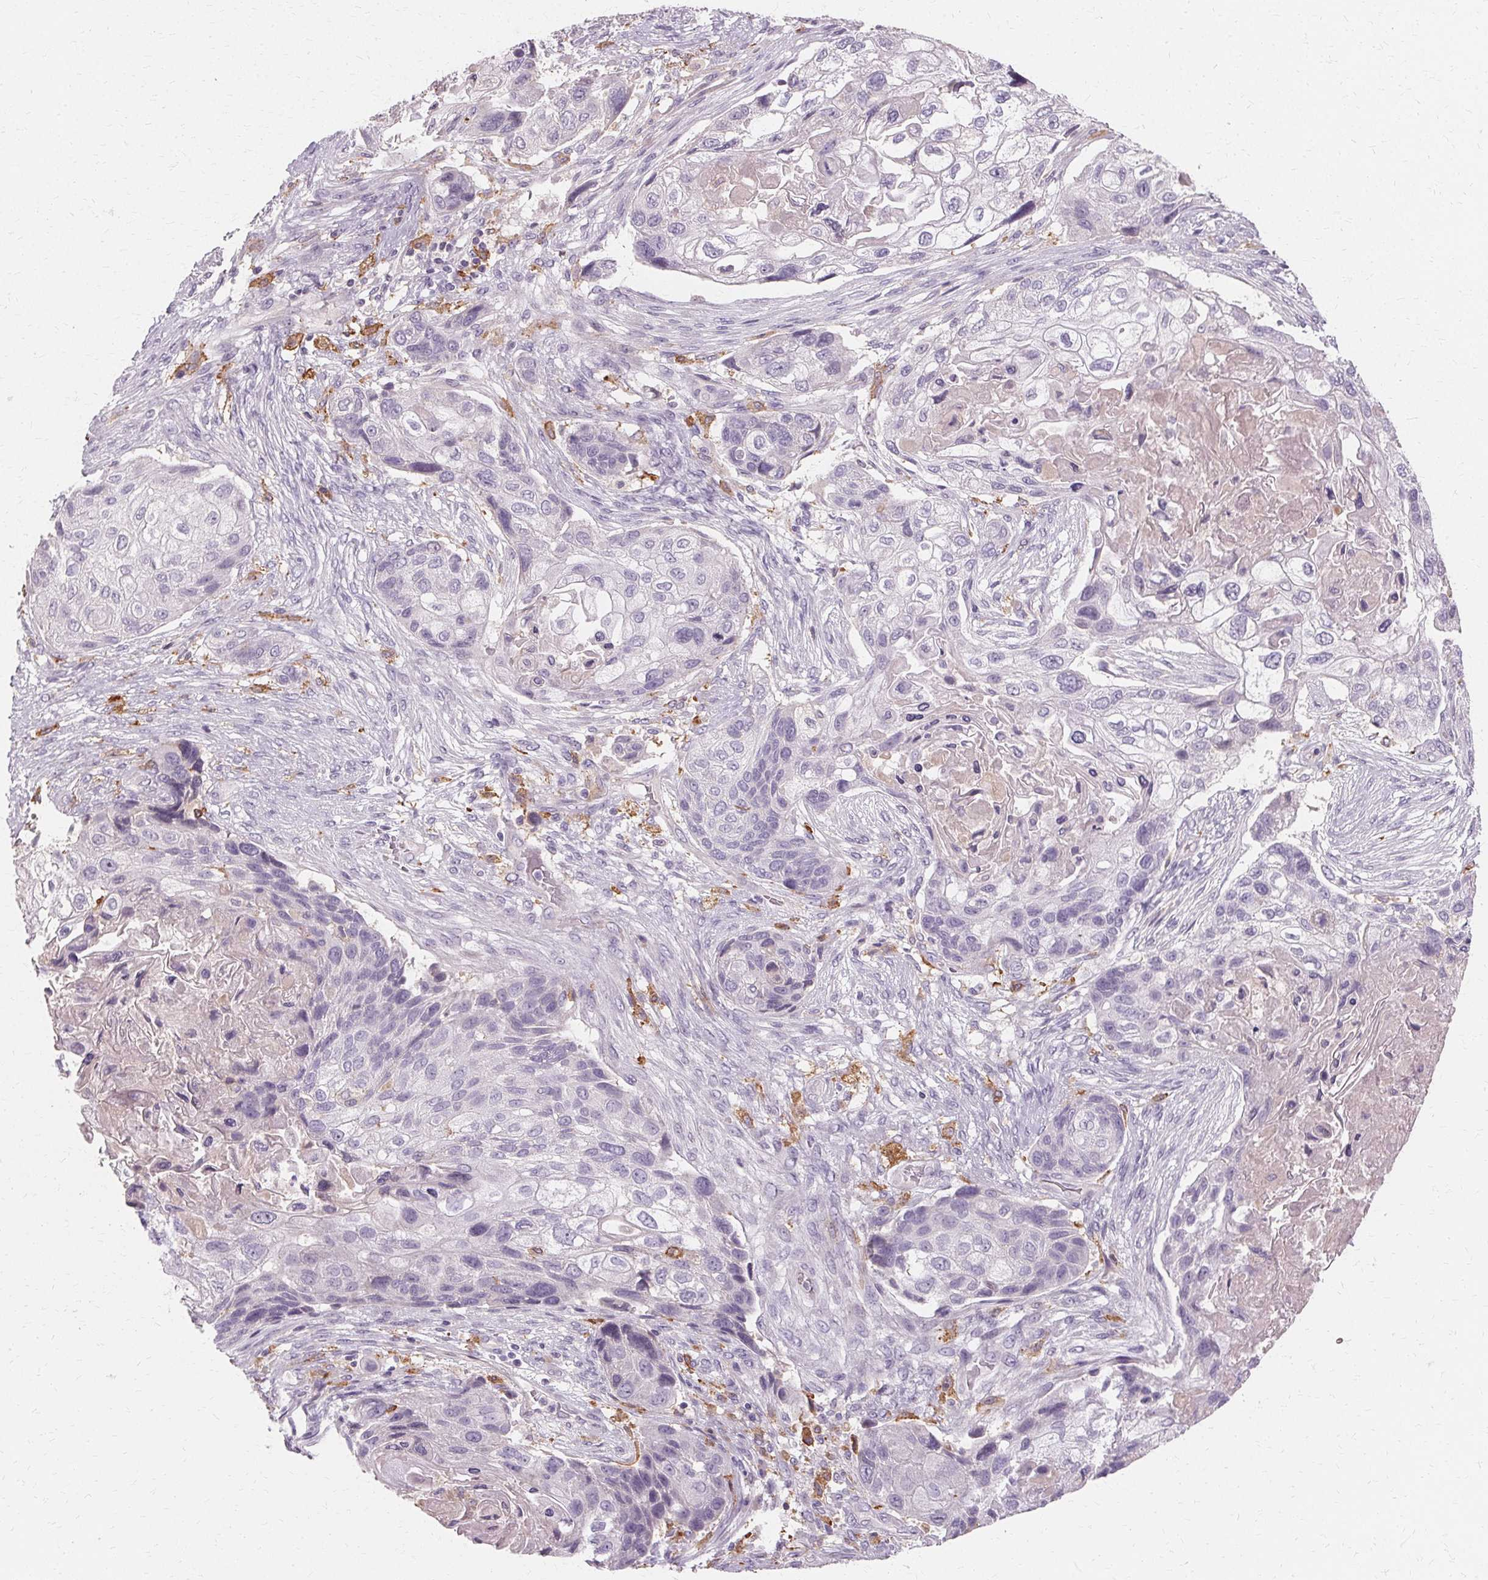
{"staining": {"intensity": "negative", "quantity": "none", "location": "none"}, "tissue": "lung cancer", "cell_type": "Tumor cells", "image_type": "cancer", "snomed": [{"axis": "morphology", "description": "Squamous cell carcinoma, NOS"}, {"axis": "topography", "description": "Lung"}], "caption": "This is an immunohistochemistry (IHC) micrograph of human lung cancer. There is no staining in tumor cells.", "gene": "IFNGR1", "patient": {"sex": "male", "age": 69}}